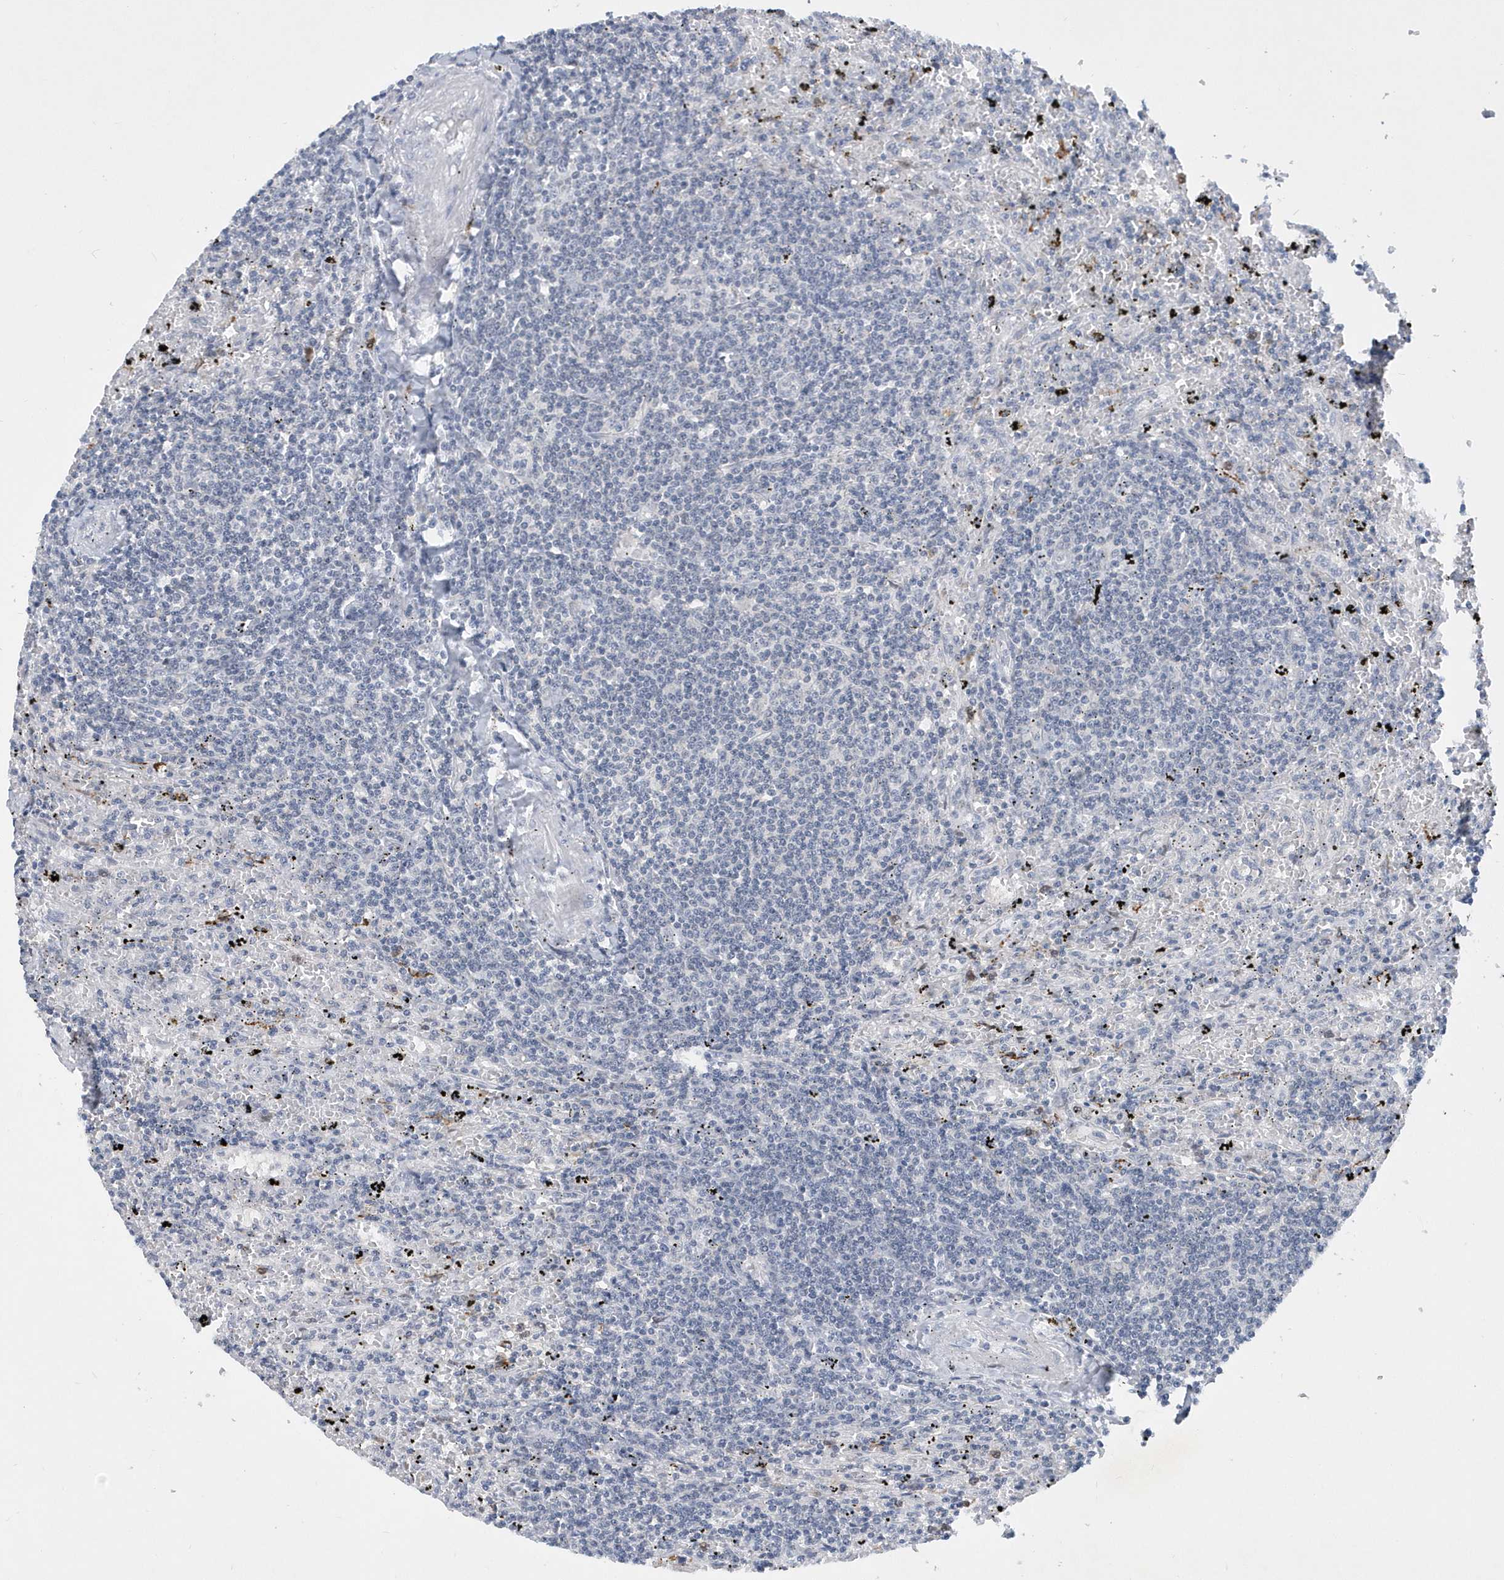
{"staining": {"intensity": "negative", "quantity": "none", "location": "none"}, "tissue": "lymphoma", "cell_type": "Tumor cells", "image_type": "cancer", "snomed": [{"axis": "morphology", "description": "Malignant lymphoma, non-Hodgkin's type, Low grade"}, {"axis": "topography", "description": "Spleen"}], "caption": "DAB immunohistochemical staining of lymphoma shows no significant expression in tumor cells.", "gene": "SRGAP3", "patient": {"sex": "male", "age": 76}}